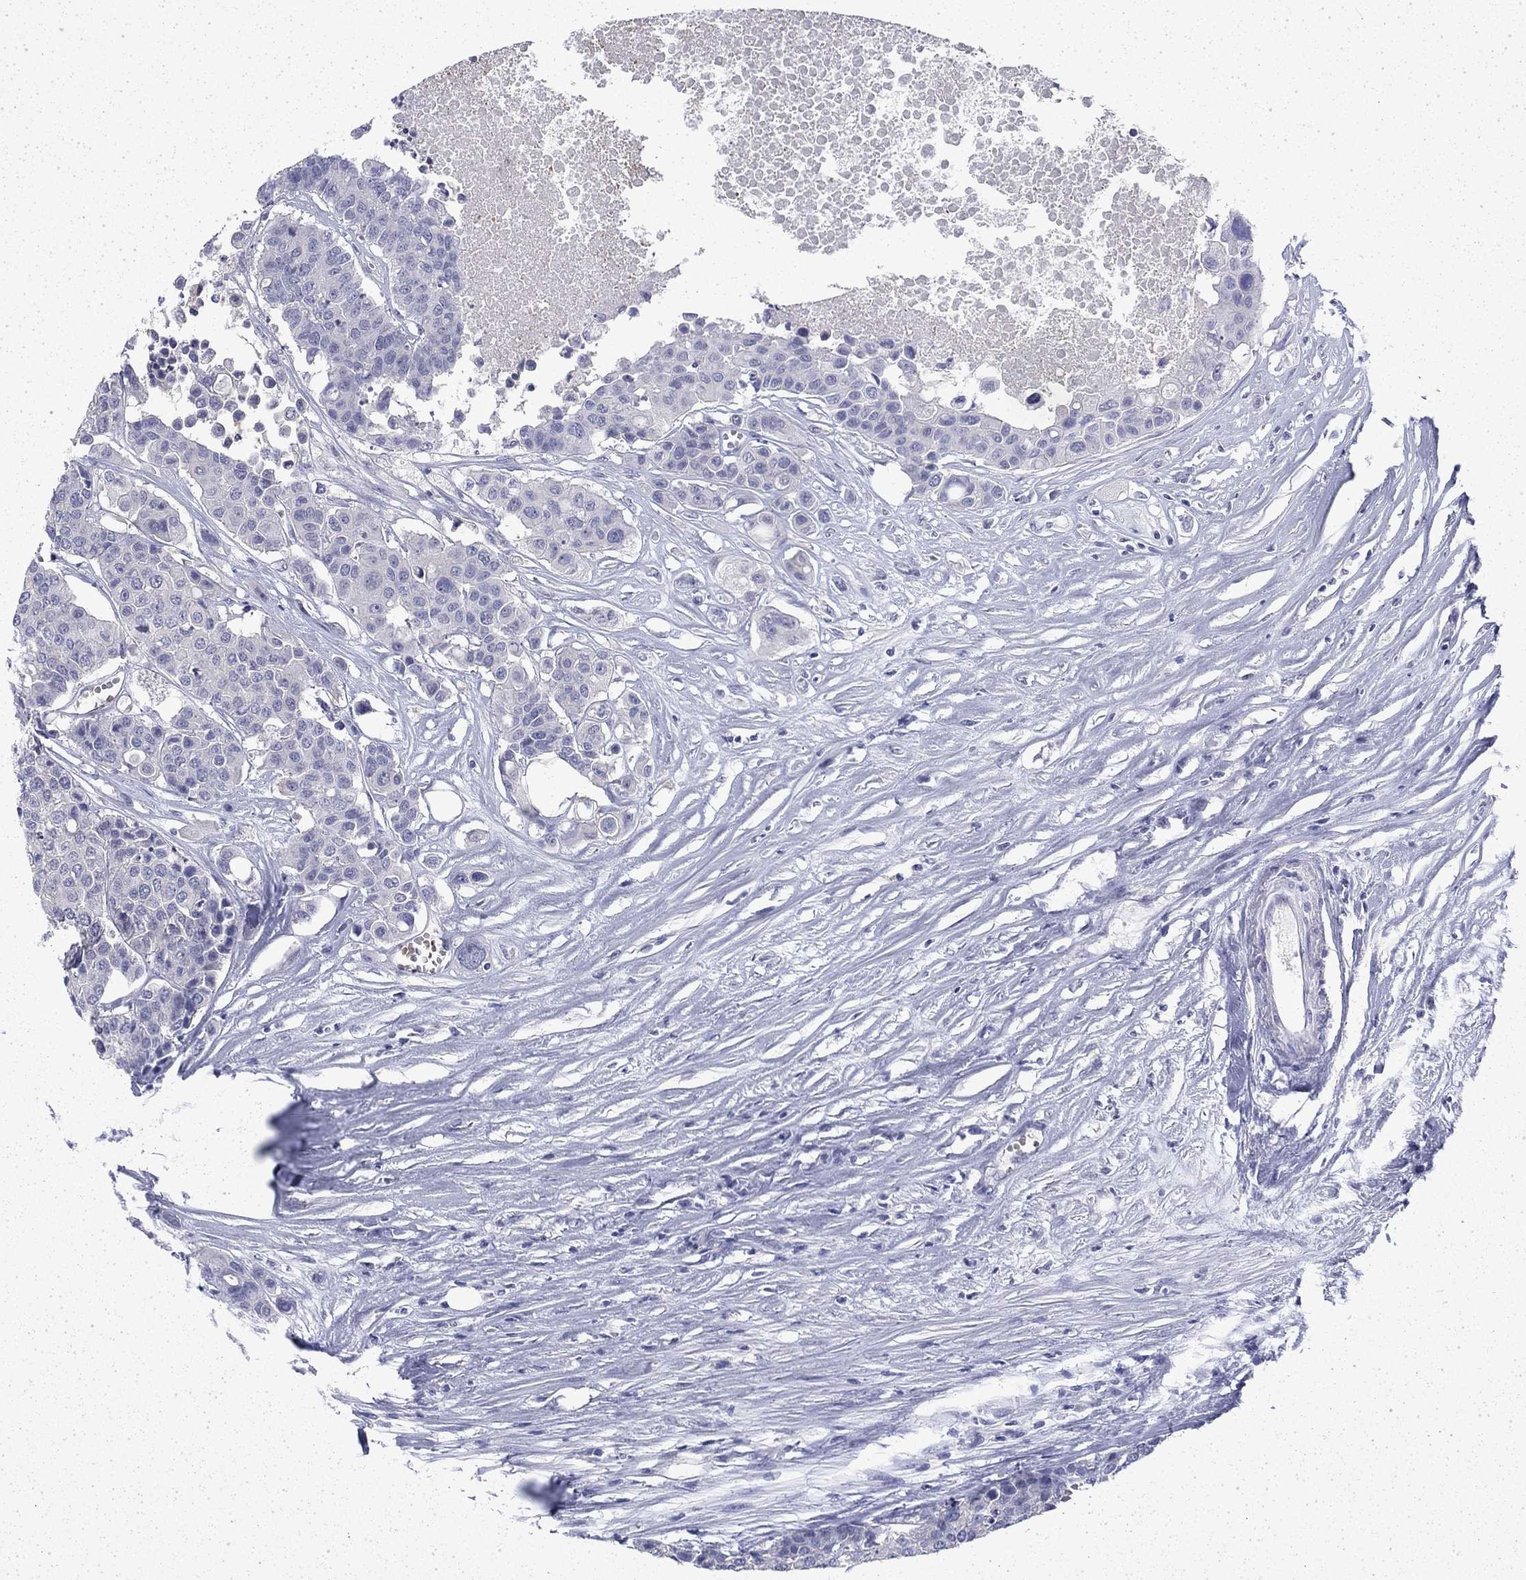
{"staining": {"intensity": "negative", "quantity": "none", "location": "none"}, "tissue": "carcinoid", "cell_type": "Tumor cells", "image_type": "cancer", "snomed": [{"axis": "morphology", "description": "Carcinoid, malignant, NOS"}, {"axis": "topography", "description": "Colon"}], "caption": "A micrograph of malignant carcinoid stained for a protein displays no brown staining in tumor cells.", "gene": "ENPP6", "patient": {"sex": "male", "age": 81}}